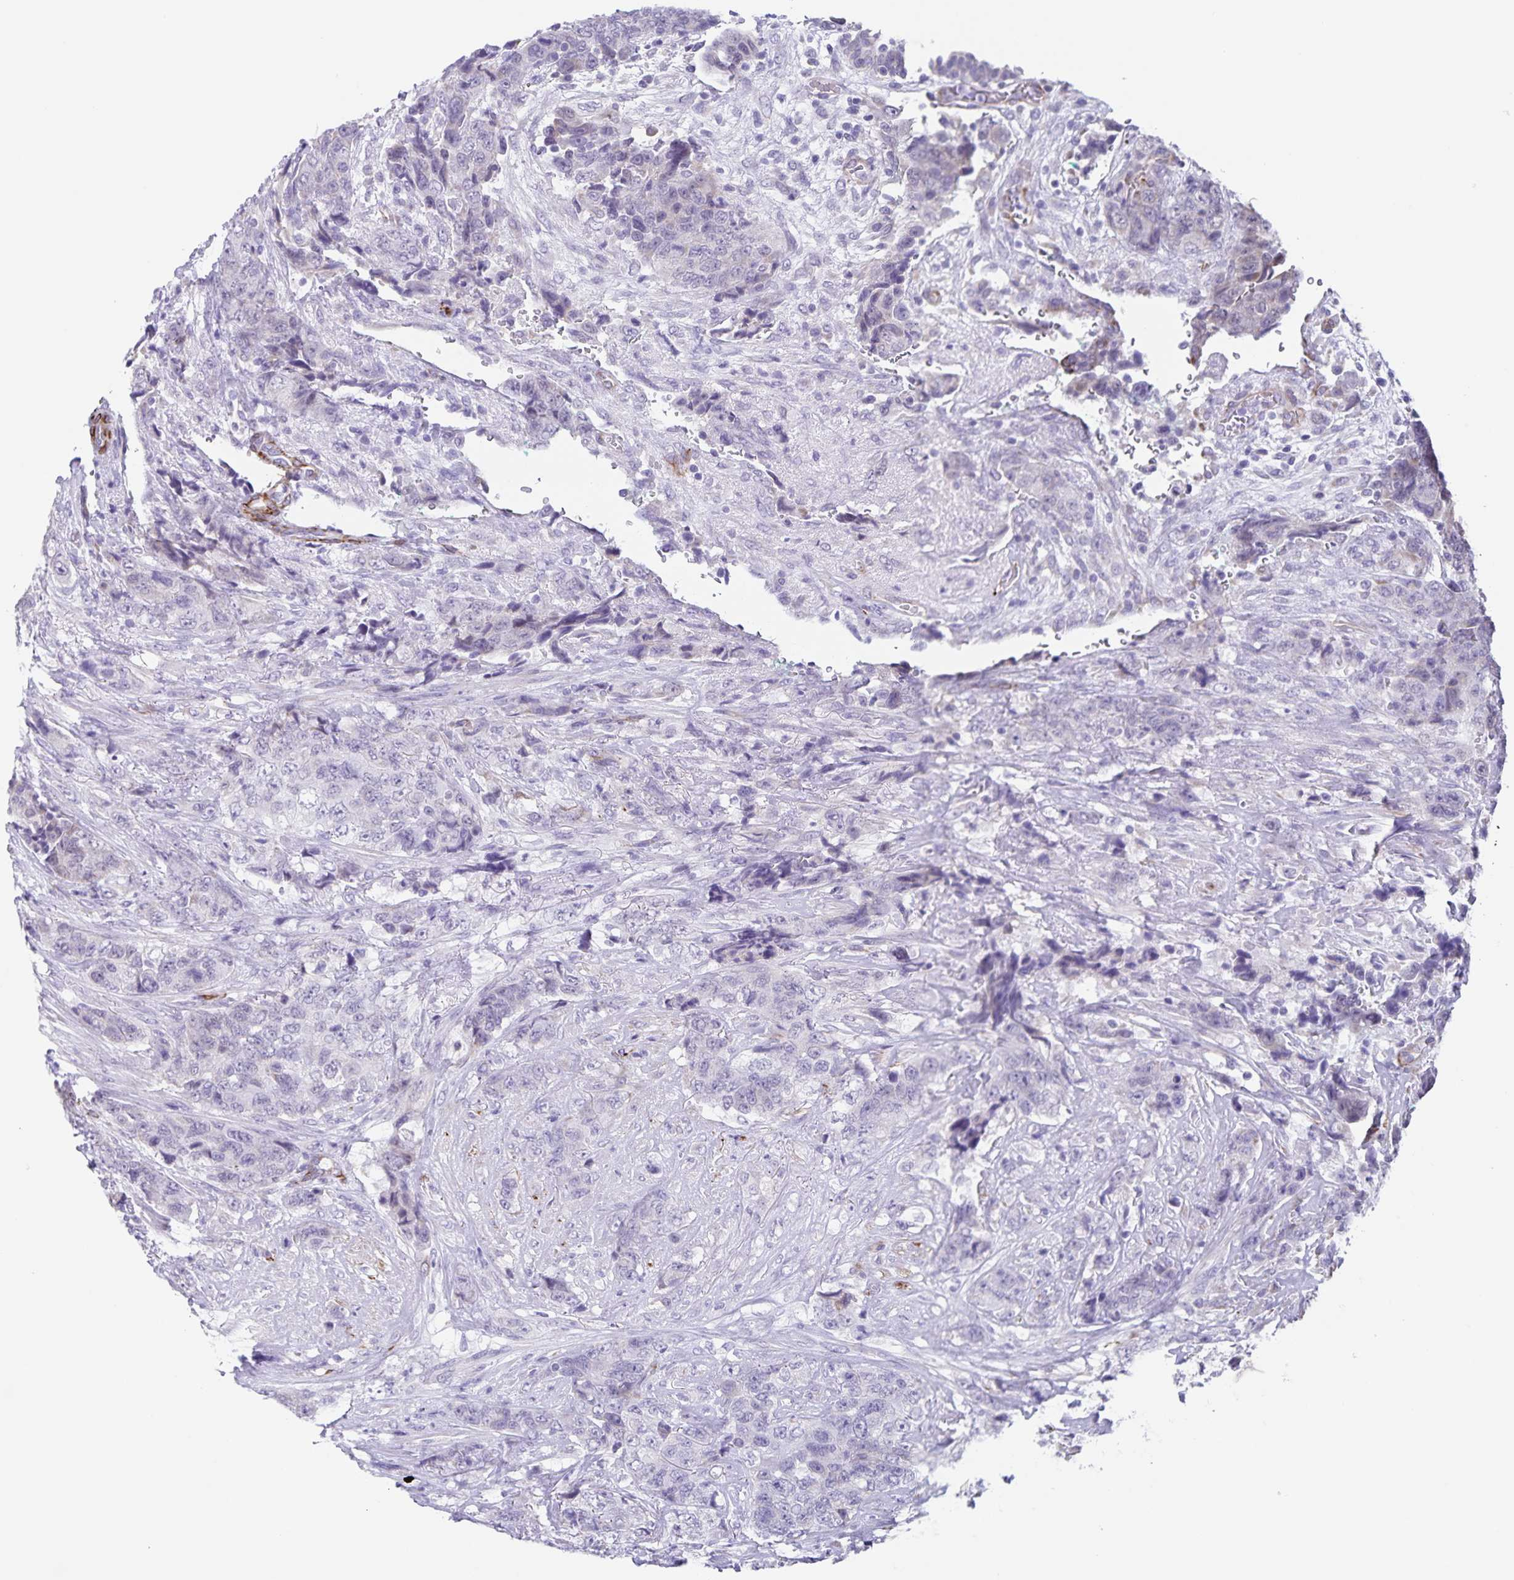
{"staining": {"intensity": "negative", "quantity": "none", "location": "none"}, "tissue": "urothelial cancer", "cell_type": "Tumor cells", "image_type": "cancer", "snomed": [{"axis": "morphology", "description": "Urothelial carcinoma, High grade"}, {"axis": "topography", "description": "Urinary bladder"}], "caption": "Image shows no protein expression in tumor cells of urothelial carcinoma (high-grade) tissue.", "gene": "SYNM", "patient": {"sex": "female", "age": 78}}